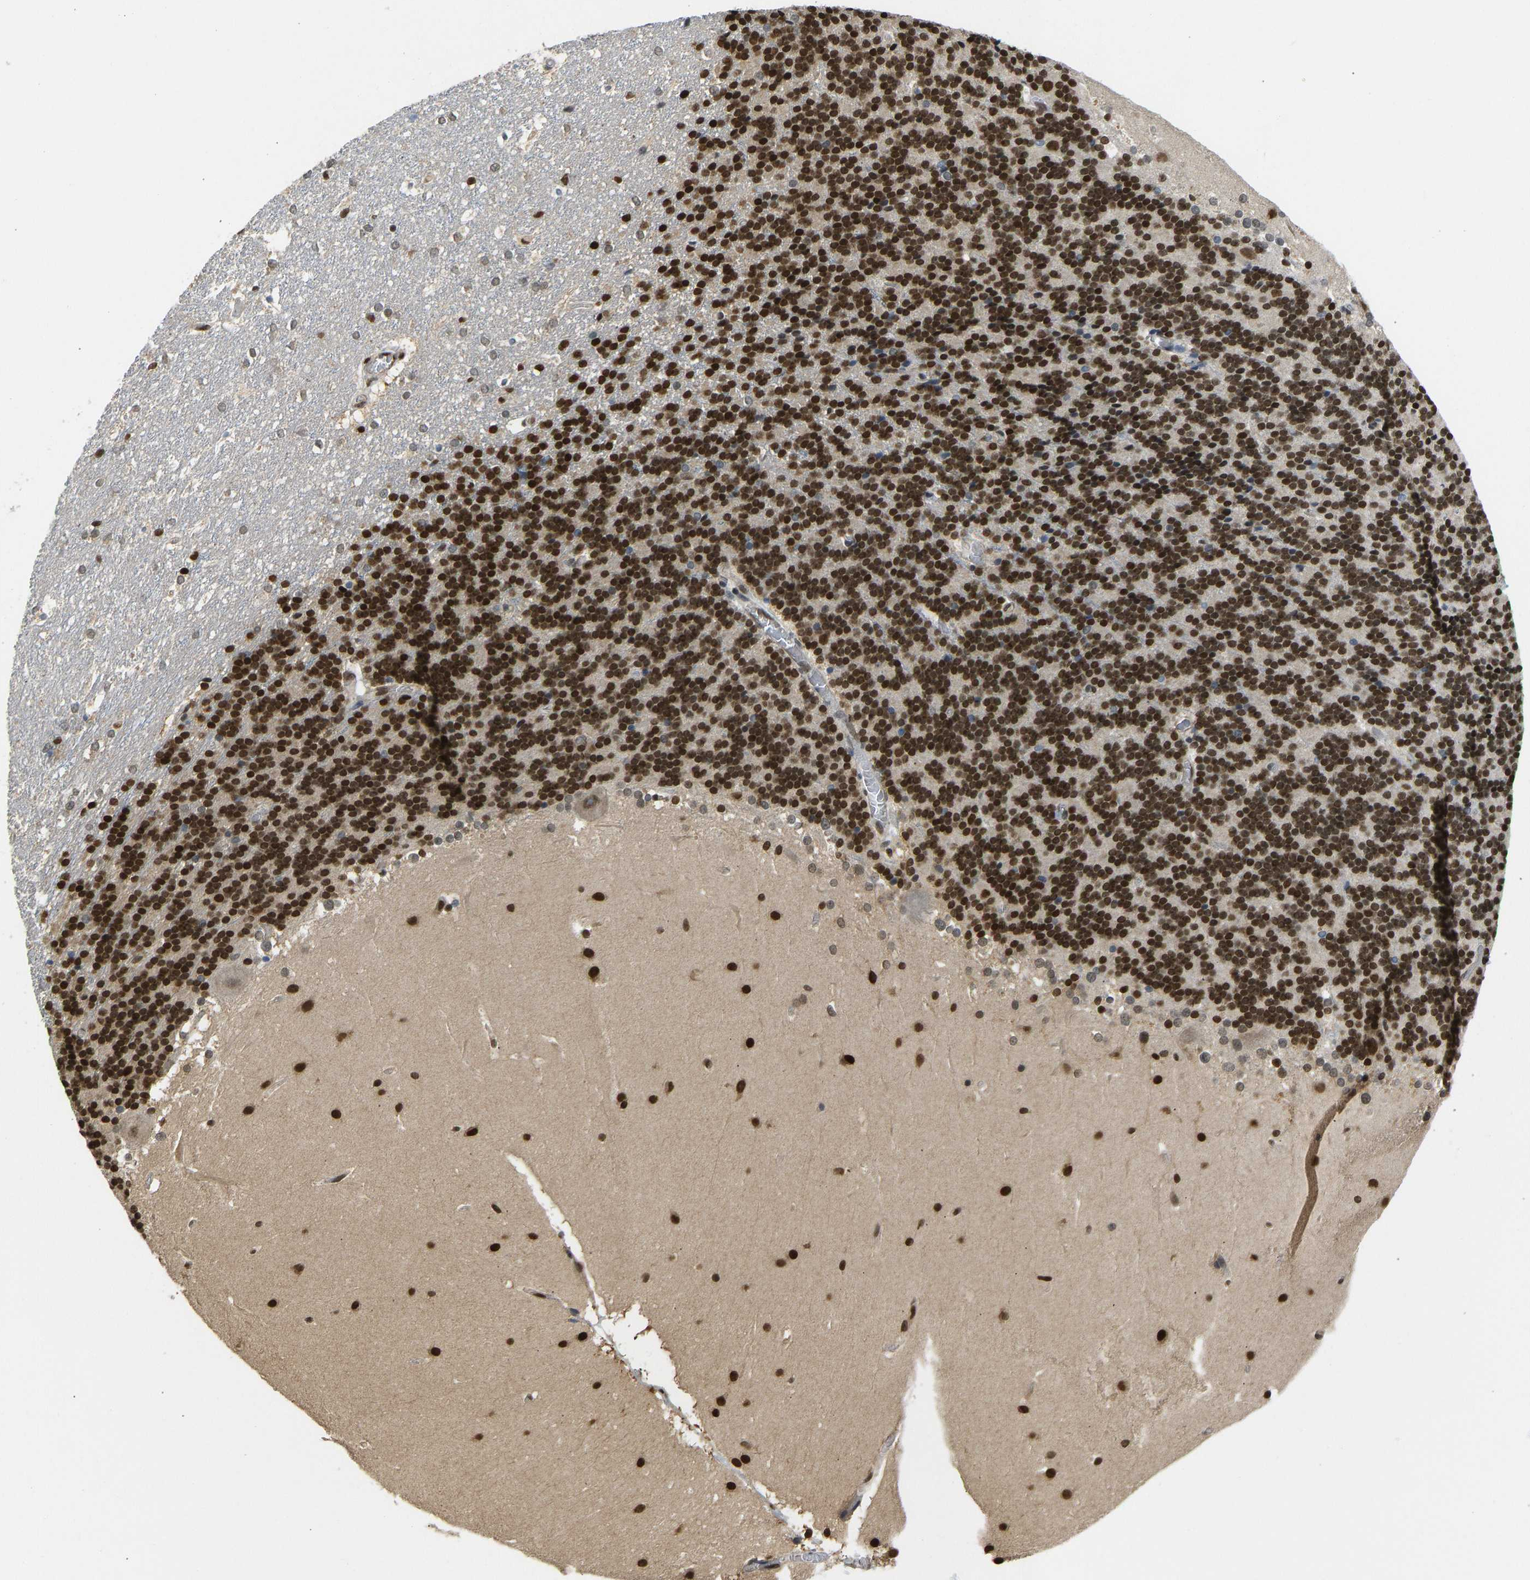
{"staining": {"intensity": "strong", "quantity": ">75%", "location": "nuclear"}, "tissue": "cerebellum", "cell_type": "Cells in granular layer", "image_type": "normal", "snomed": [{"axis": "morphology", "description": "Normal tissue, NOS"}, {"axis": "topography", "description": "Cerebellum"}], "caption": "A brown stain highlights strong nuclear positivity of a protein in cells in granular layer of normal cerebellum. Nuclei are stained in blue.", "gene": "ZSCAN20", "patient": {"sex": "female", "age": 19}}